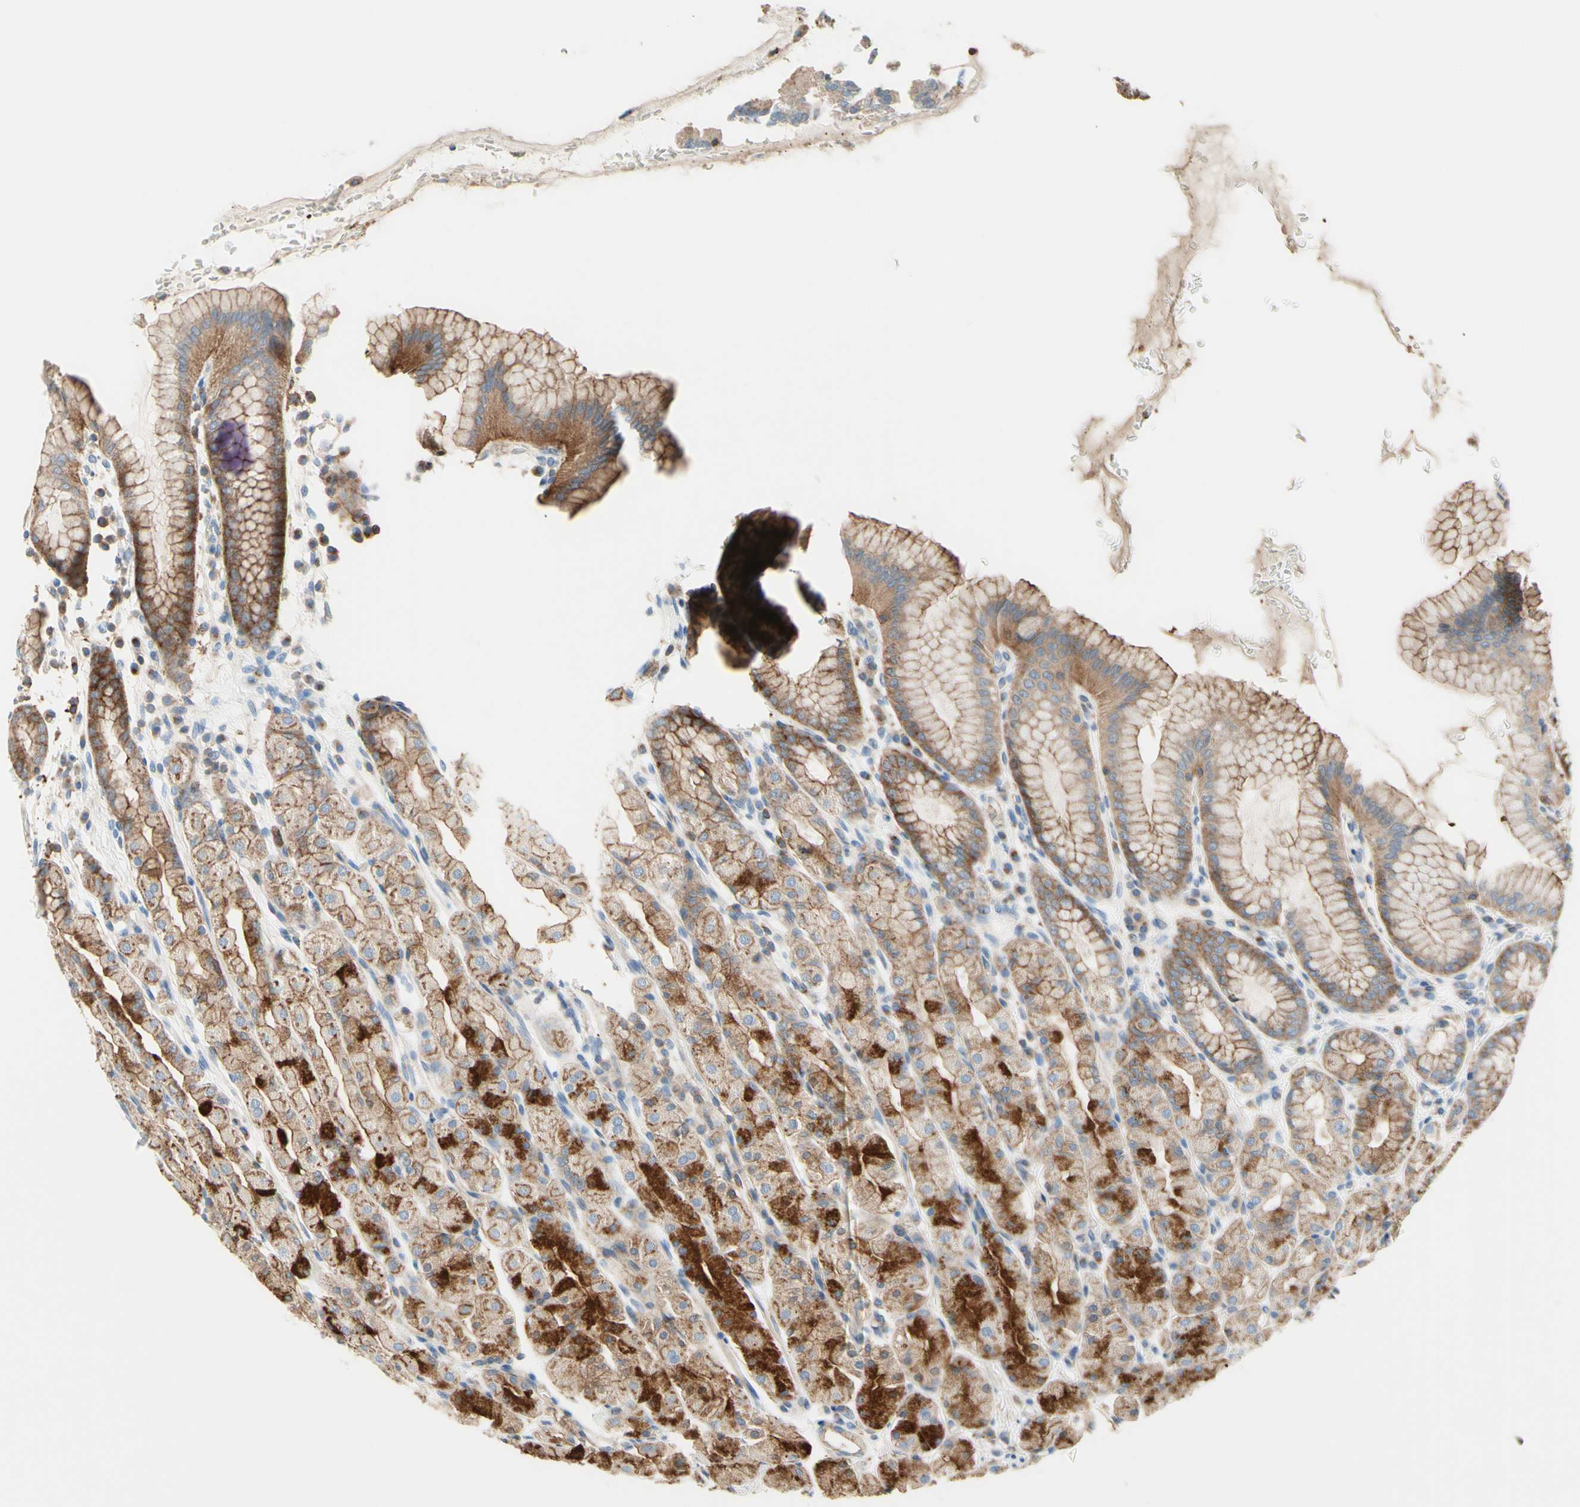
{"staining": {"intensity": "strong", "quantity": "25%-75%", "location": "cytoplasmic/membranous"}, "tissue": "stomach", "cell_type": "Glandular cells", "image_type": "normal", "snomed": [{"axis": "morphology", "description": "Normal tissue, NOS"}, {"axis": "topography", "description": "Stomach, upper"}], "caption": "Brown immunohistochemical staining in normal human stomach exhibits strong cytoplasmic/membranous expression in about 25%-75% of glandular cells.", "gene": "SEMA4C", "patient": {"sex": "male", "age": 68}}